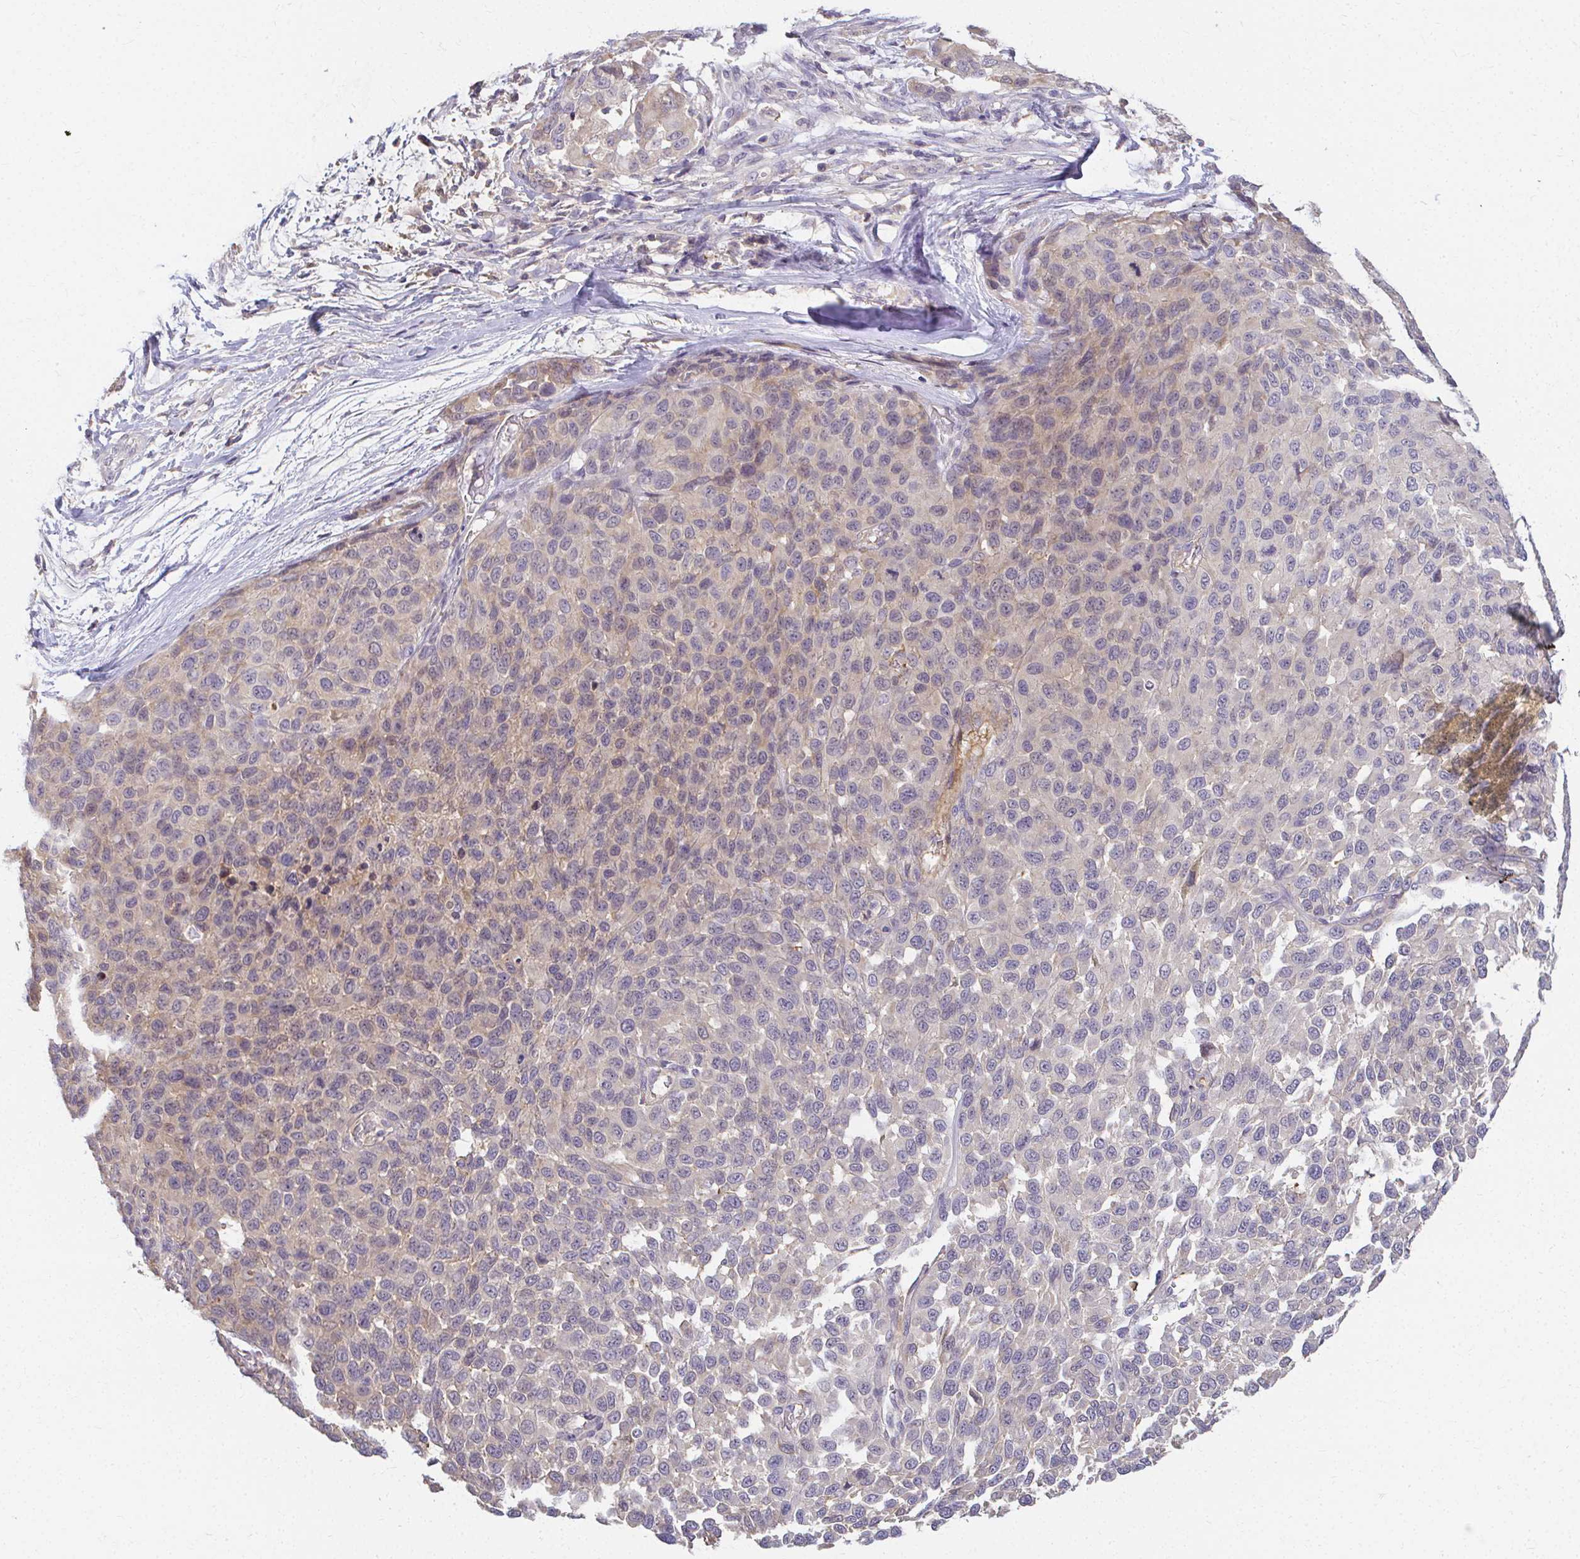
{"staining": {"intensity": "weak", "quantity": "<25%", "location": "cytoplasmic/membranous"}, "tissue": "melanoma", "cell_type": "Tumor cells", "image_type": "cancer", "snomed": [{"axis": "morphology", "description": "Malignant melanoma, NOS"}, {"axis": "topography", "description": "Skin"}], "caption": "Protein analysis of melanoma shows no significant expression in tumor cells.", "gene": "LOXL4", "patient": {"sex": "male", "age": 62}}